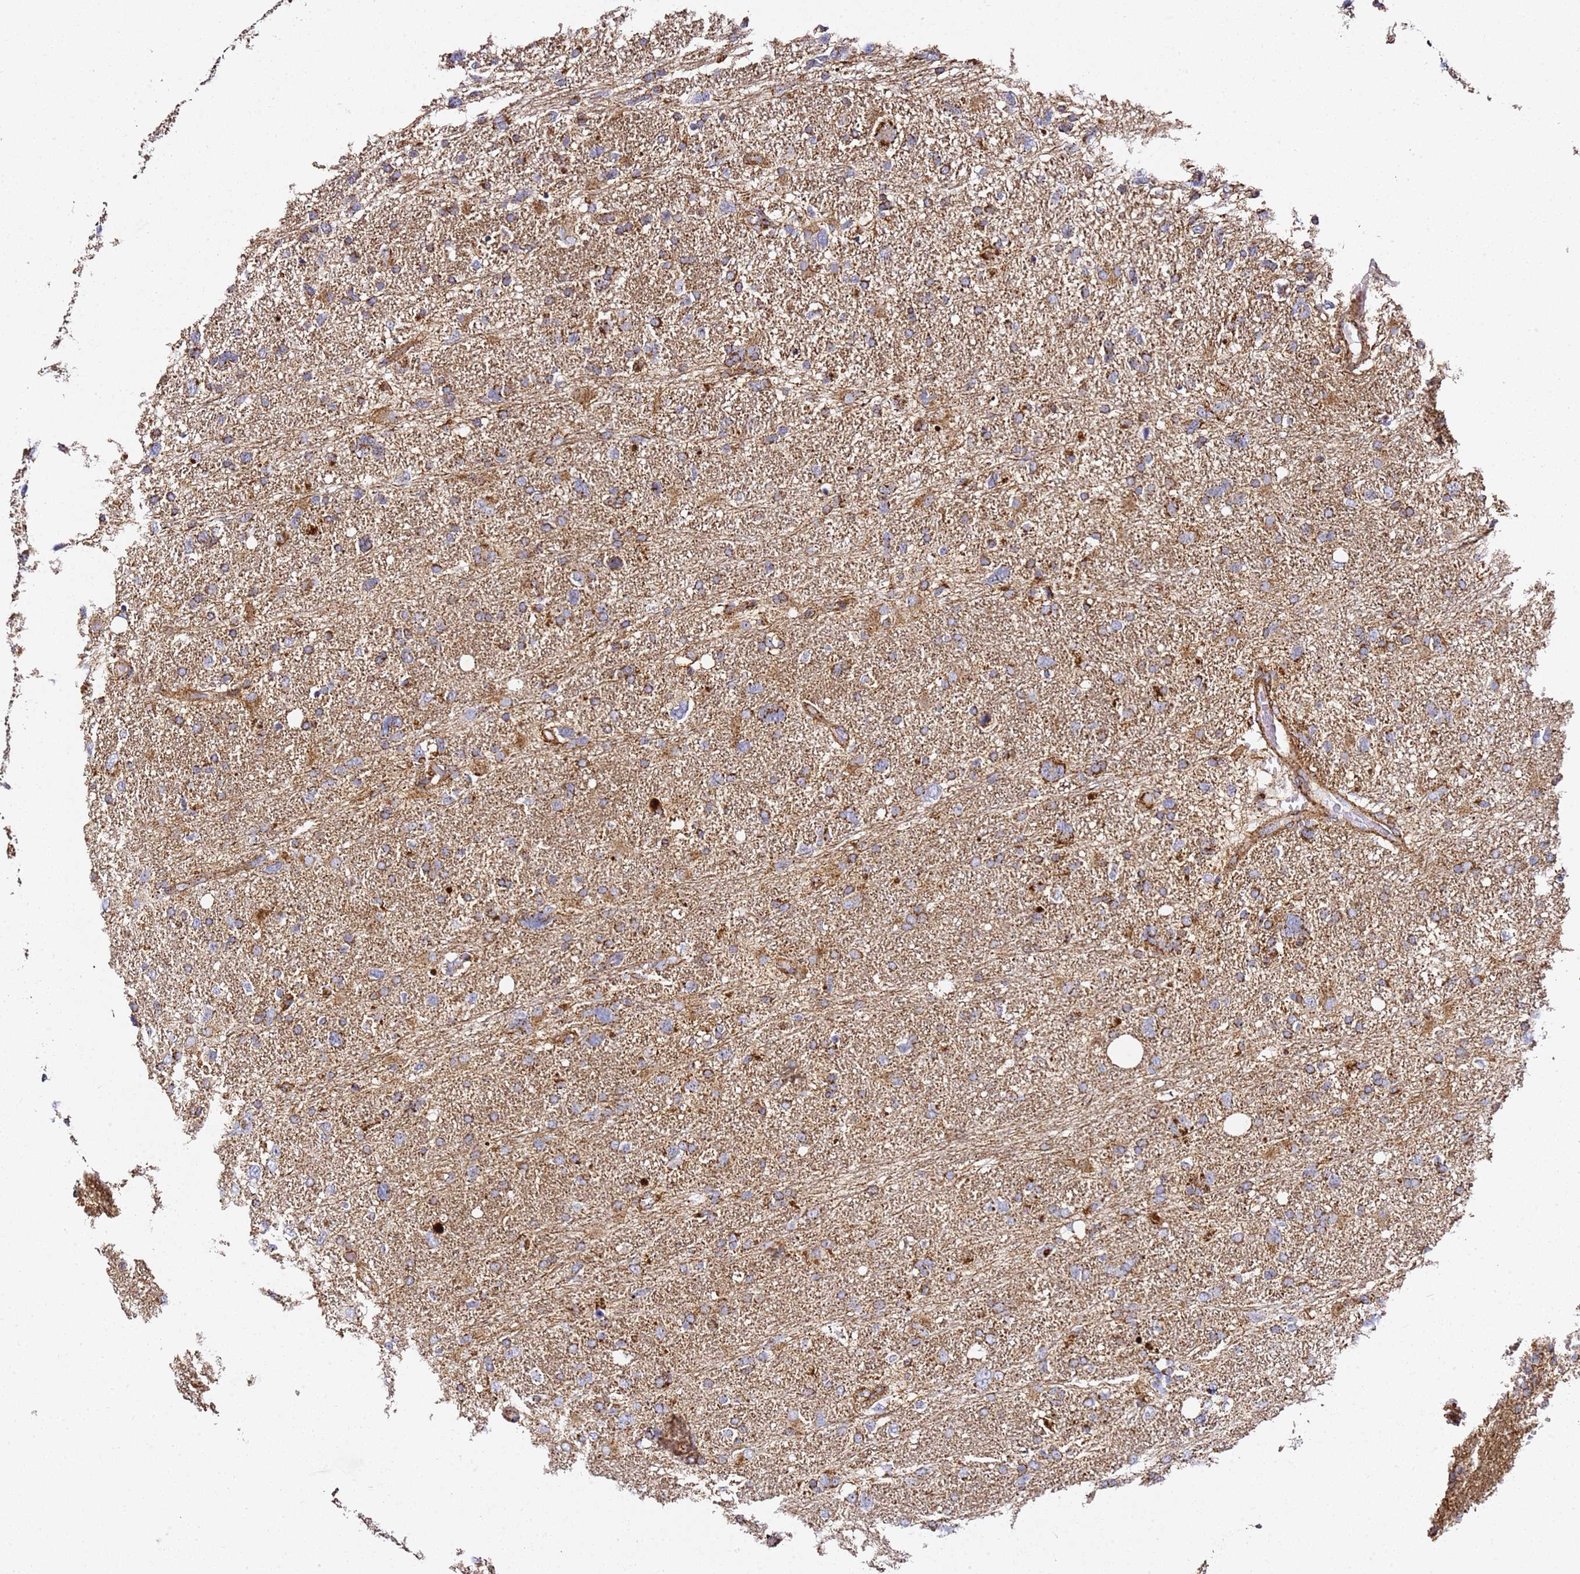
{"staining": {"intensity": "strong", "quantity": "25%-75%", "location": "cytoplasmic/membranous"}, "tissue": "glioma", "cell_type": "Tumor cells", "image_type": "cancer", "snomed": [{"axis": "morphology", "description": "Glioma, malignant, High grade"}, {"axis": "topography", "description": "Brain"}], "caption": "Glioma stained with DAB (3,3'-diaminobenzidine) immunohistochemistry shows high levels of strong cytoplasmic/membranous positivity in about 25%-75% of tumor cells. The staining was performed using DAB to visualize the protein expression in brown, while the nuclei were stained in blue with hematoxylin (Magnification: 20x).", "gene": "NDUFA3", "patient": {"sex": "male", "age": 61}}